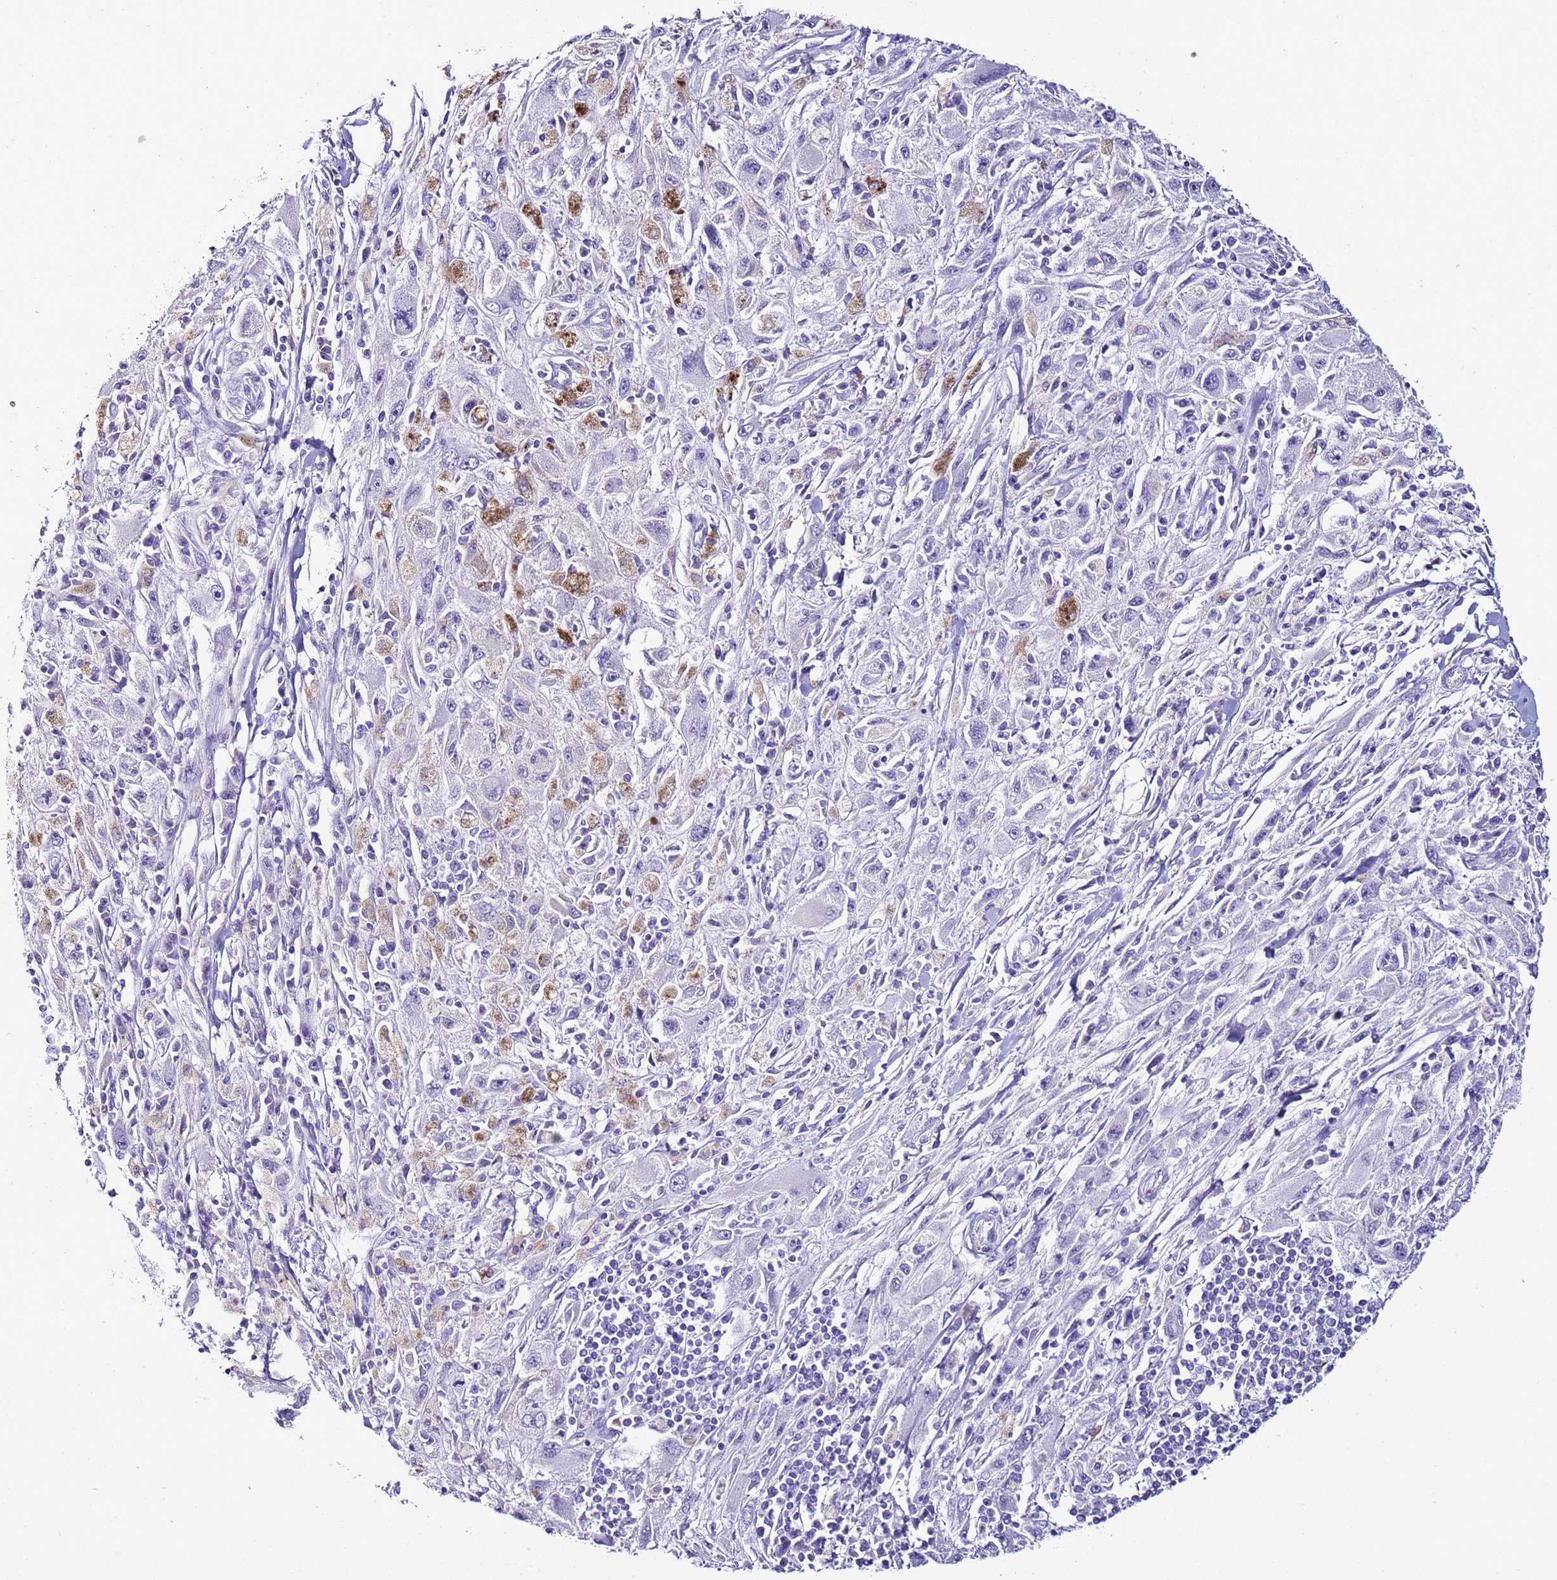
{"staining": {"intensity": "moderate", "quantity": "<25%", "location": "cytoplasmic/membranous"}, "tissue": "melanoma", "cell_type": "Tumor cells", "image_type": "cancer", "snomed": [{"axis": "morphology", "description": "Malignant melanoma, Metastatic site"}, {"axis": "topography", "description": "Skin"}], "caption": "A brown stain highlights moderate cytoplasmic/membranous positivity of a protein in human melanoma tumor cells.", "gene": "LCMT1", "patient": {"sex": "male", "age": 53}}